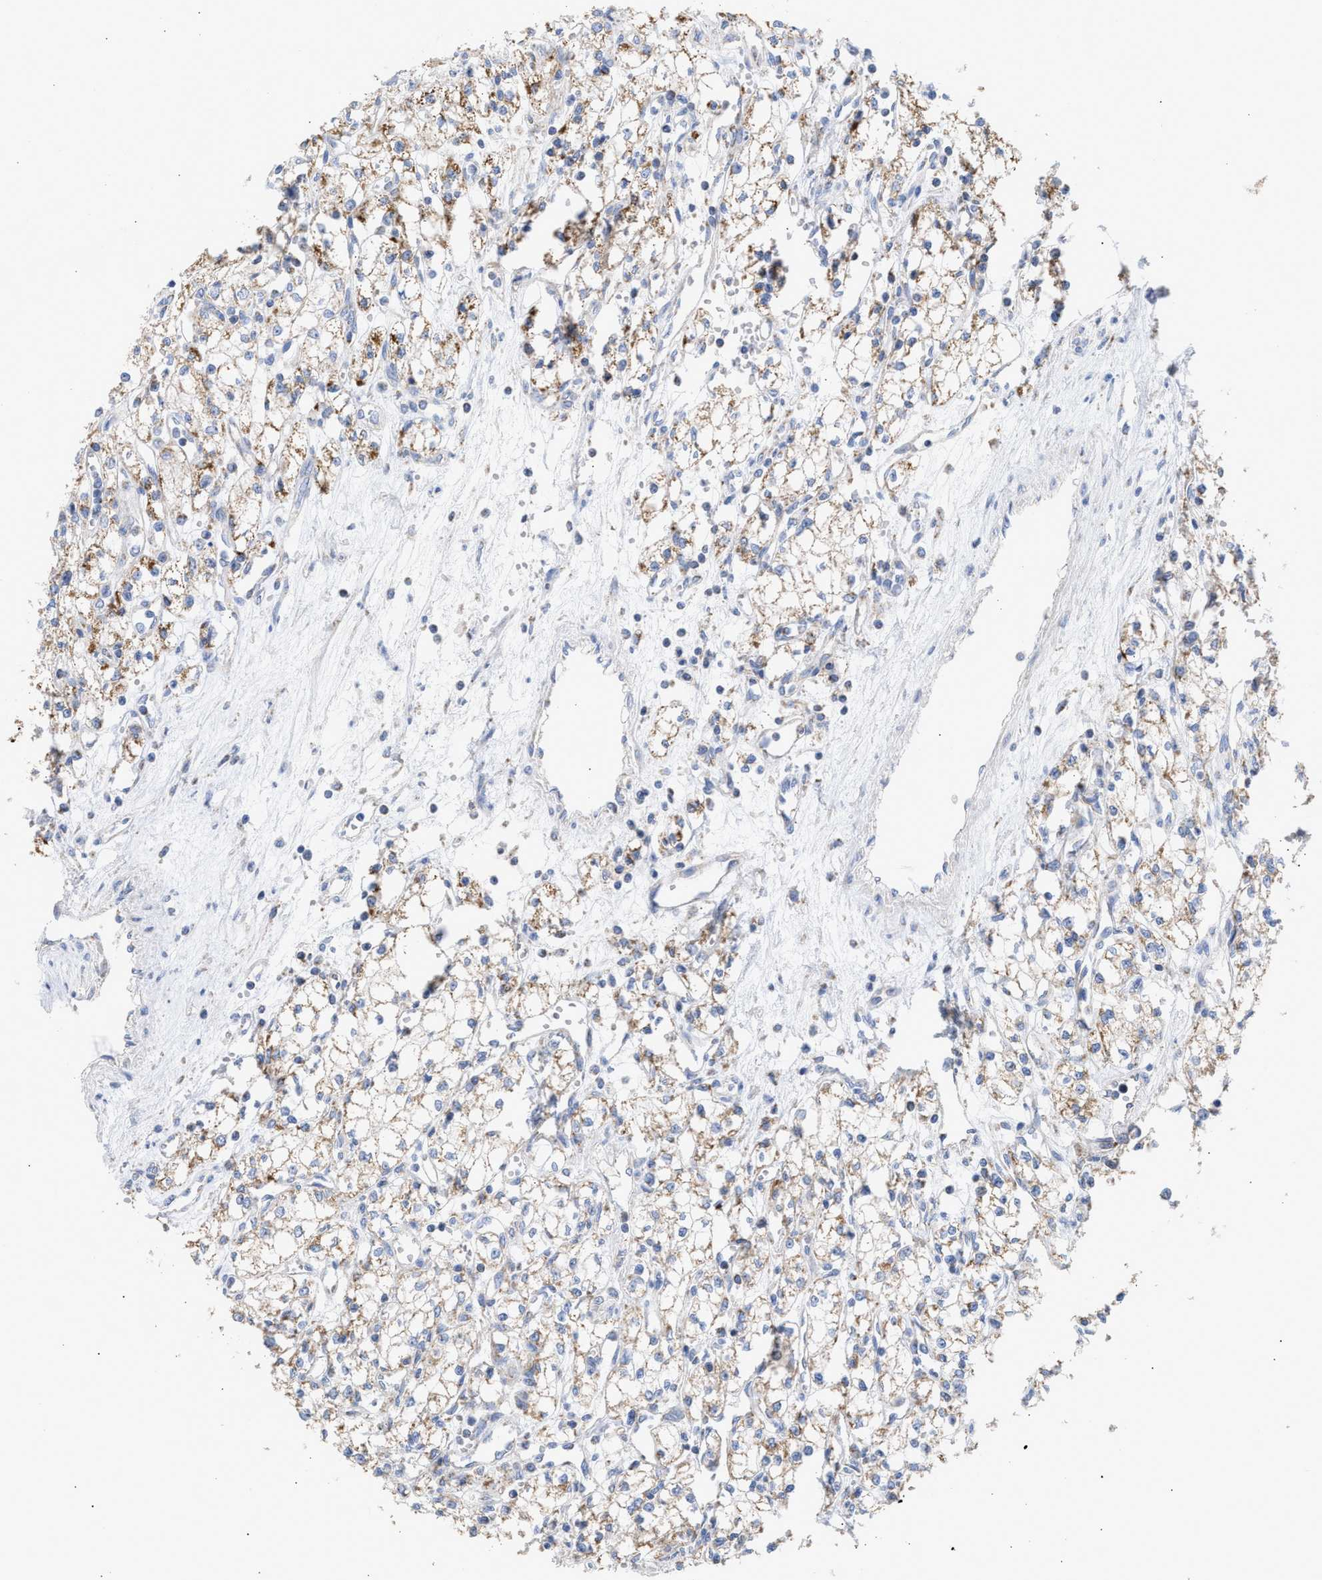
{"staining": {"intensity": "moderate", "quantity": ">75%", "location": "cytoplasmic/membranous"}, "tissue": "renal cancer", "cell_type": "Tumor cells", "image_type": "cancer", "snomed": [{"axis": "morphology", "description": "Adenocarcinoma, NOS"}, {"axis": "topography", "description": "Kidney"}], "caption": "Renal cancer (adenocarcinoma) tissue exhibits moderate cytoplasmic/membranous positivity in about >75% of tumor cells", "gene": "ACOT13", "patient": {"sex": "male", "age": 59}}